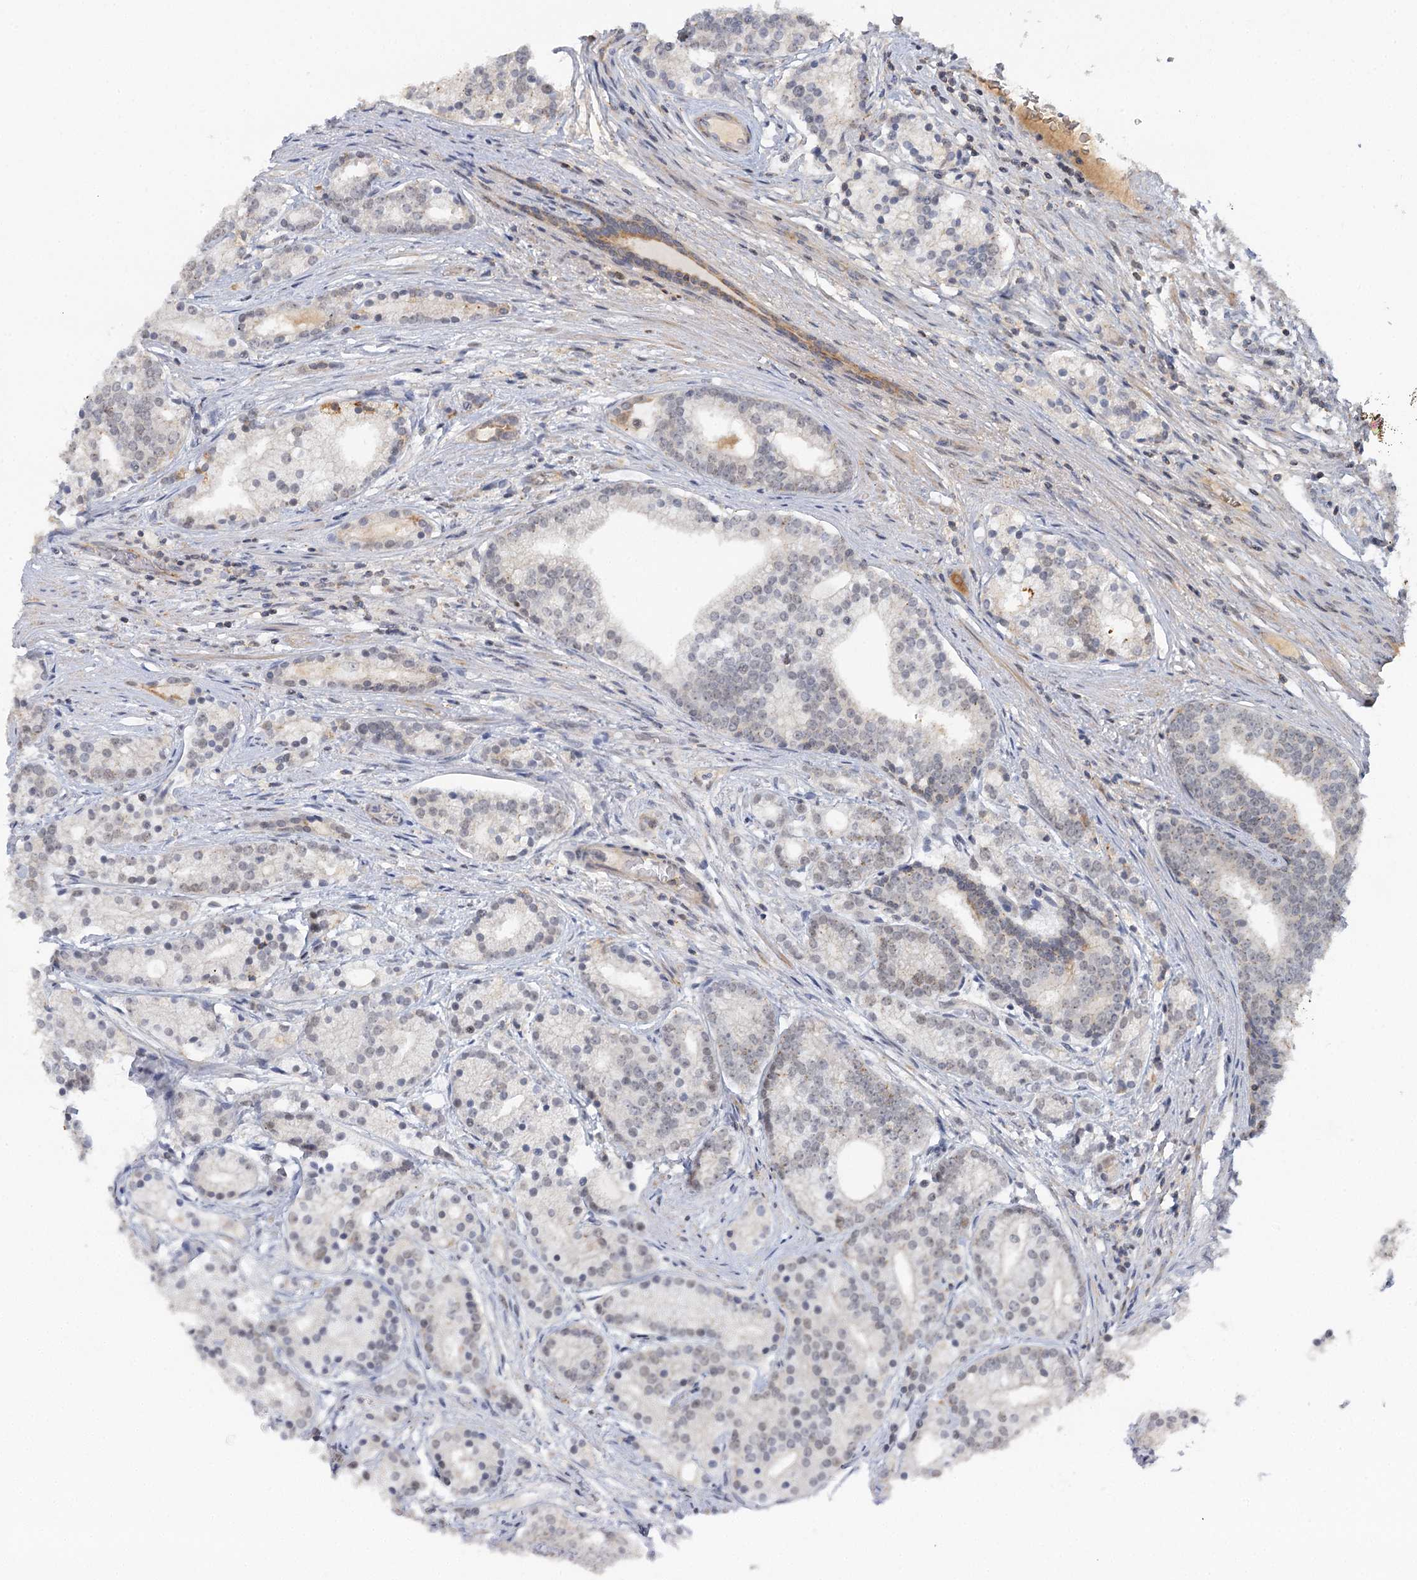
{"staining": {"intensity": "weak", "quantity": "<25%", "location": "cytoplasmic/membranous,nuclear"}, "tissue": "prostate cancer", "cell_type": "Tumor cells", "image_type": "cancer", "snomed": [{"axis": "morphology", "description": "Adenocarcinoma, Low grade"}, {"axis": "topography", "description": "Prostate"}], "caption": "Immunohistochemistry of human prostate cancer (low-grade adenocarcinoma) demonstrates no staining in tumor cells.", "gene": "GPATCH11", "patient": {"sex": "male", "age": 71}}